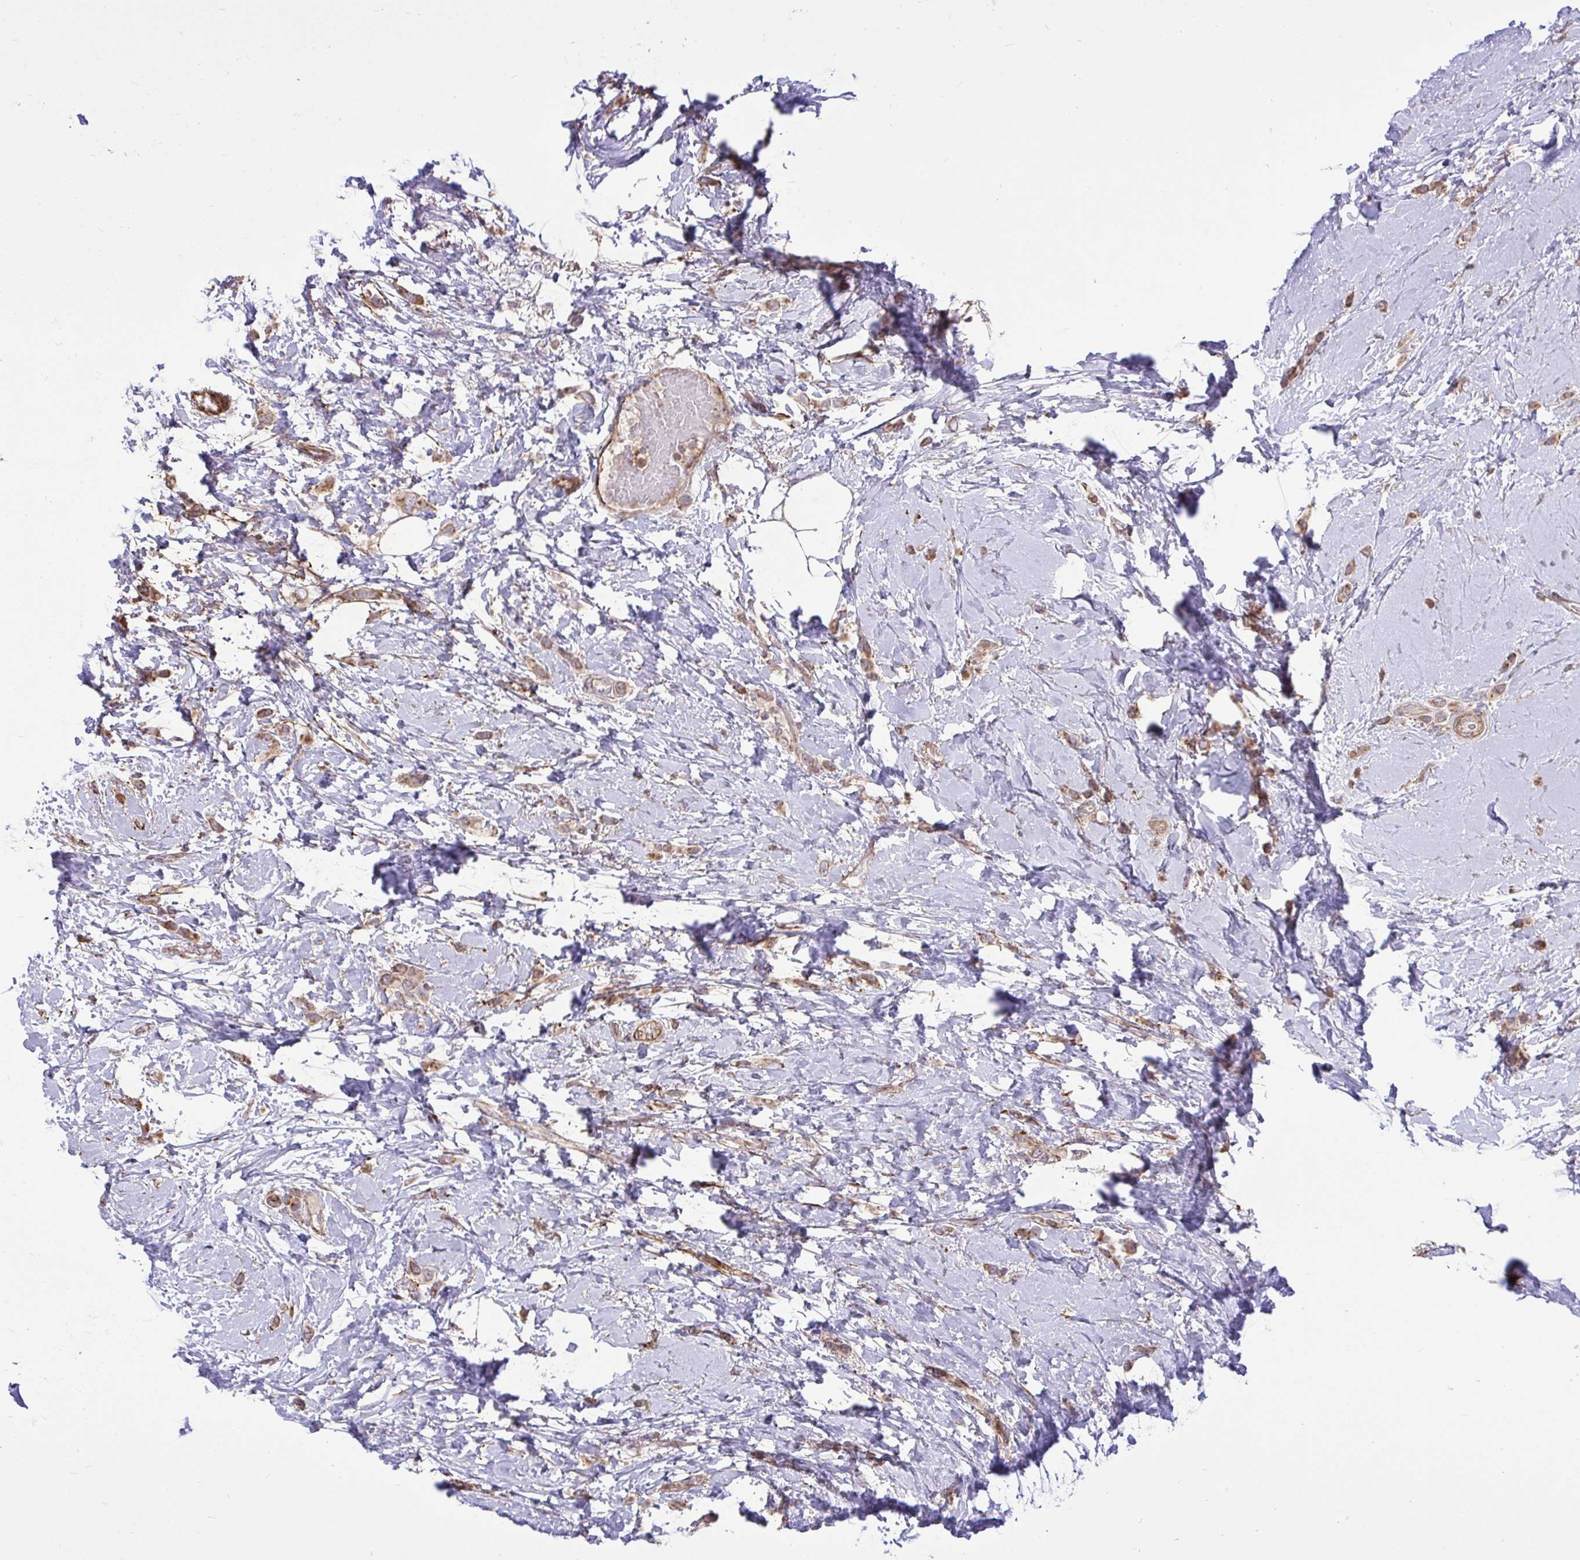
{"staining": {"intensity": "moderate", "quantity": ">75%", "location": "cytoplasmic/membranous"}, "tissue": "breast cancer", "cell_type": "Tumor cells", "image_type": "cancer", "snomed": [{"axis": "morphology", "description": "Lobular carcinoma"}, {"axis": "topography", "description": "Breast"}], "caption": "IHC histopathology image of human breast lobular carcinoma stained for a protein (brown), which demonstrates medium levels of moderate cytoplasmic/membranous positivity in approximately >75% of tumor cells.", "gene": "SLC7A5", "patient": {"sex": "female", "age": 66}}